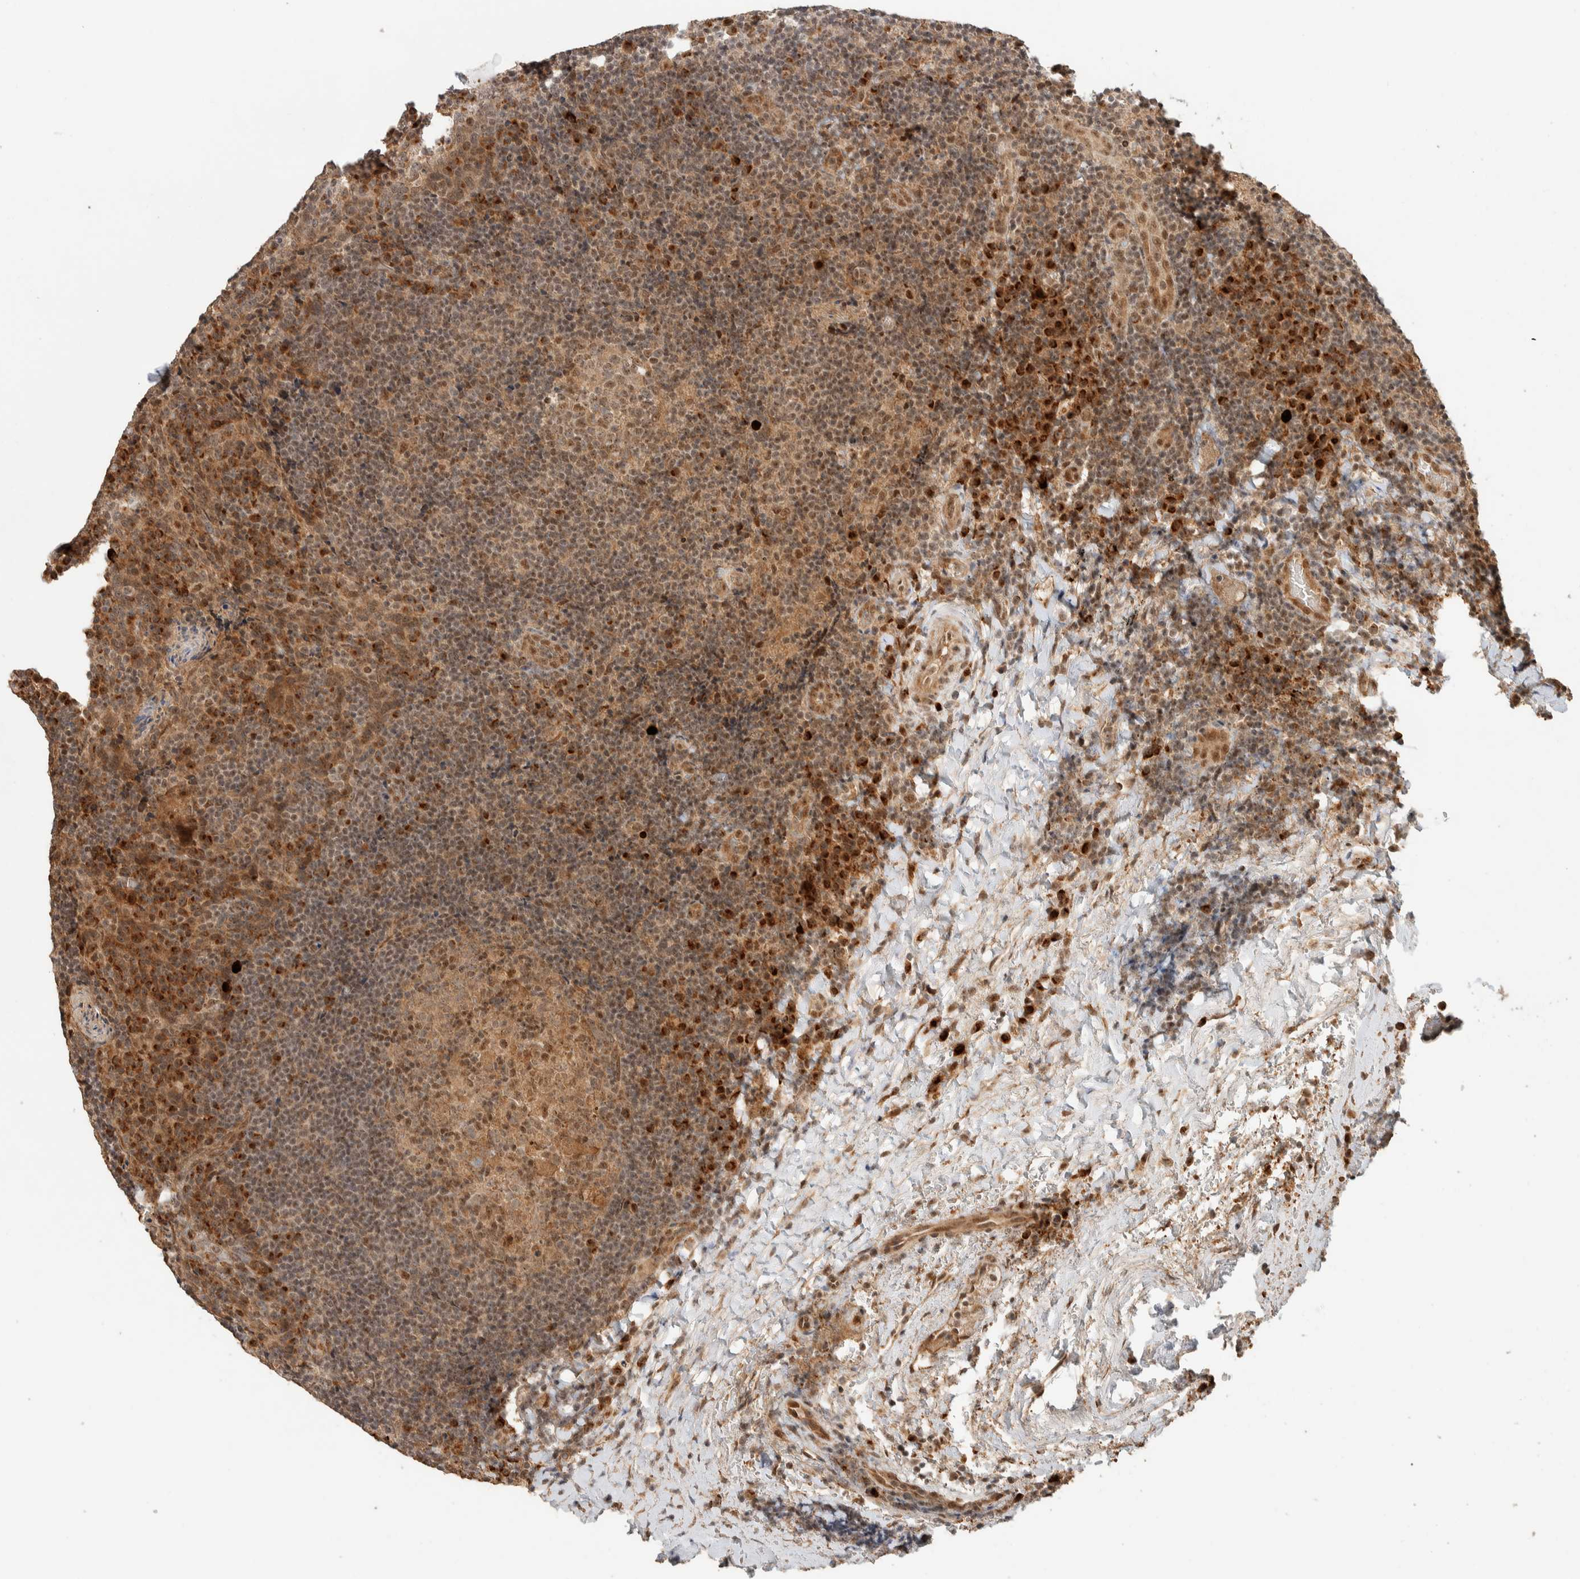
{"staining": {"intensity": "weak", "quantity": ">75%", "location": "cytoplasmic/membranous,nuclear"}, "tissue": "lymphoma", "cell_type": "Tumor cells", "image_type": "cancer", "snomed": [{"axis": "morphology", "description": "Malignant lymphoma, non-Hodgkin's type, High grade"}, {"axis": "topography", "description": "Tonsil"}], "caption": "This is an image of immunohistochemistry staining of malignant lymphoma, non-Hodgkin's type (high-grade), which shows weak expression in the cytoplasmic/membranous and nuclear of tumor cells.", "gene": "ZBTB2", "patient": {"sex": "female", "age": 36}}